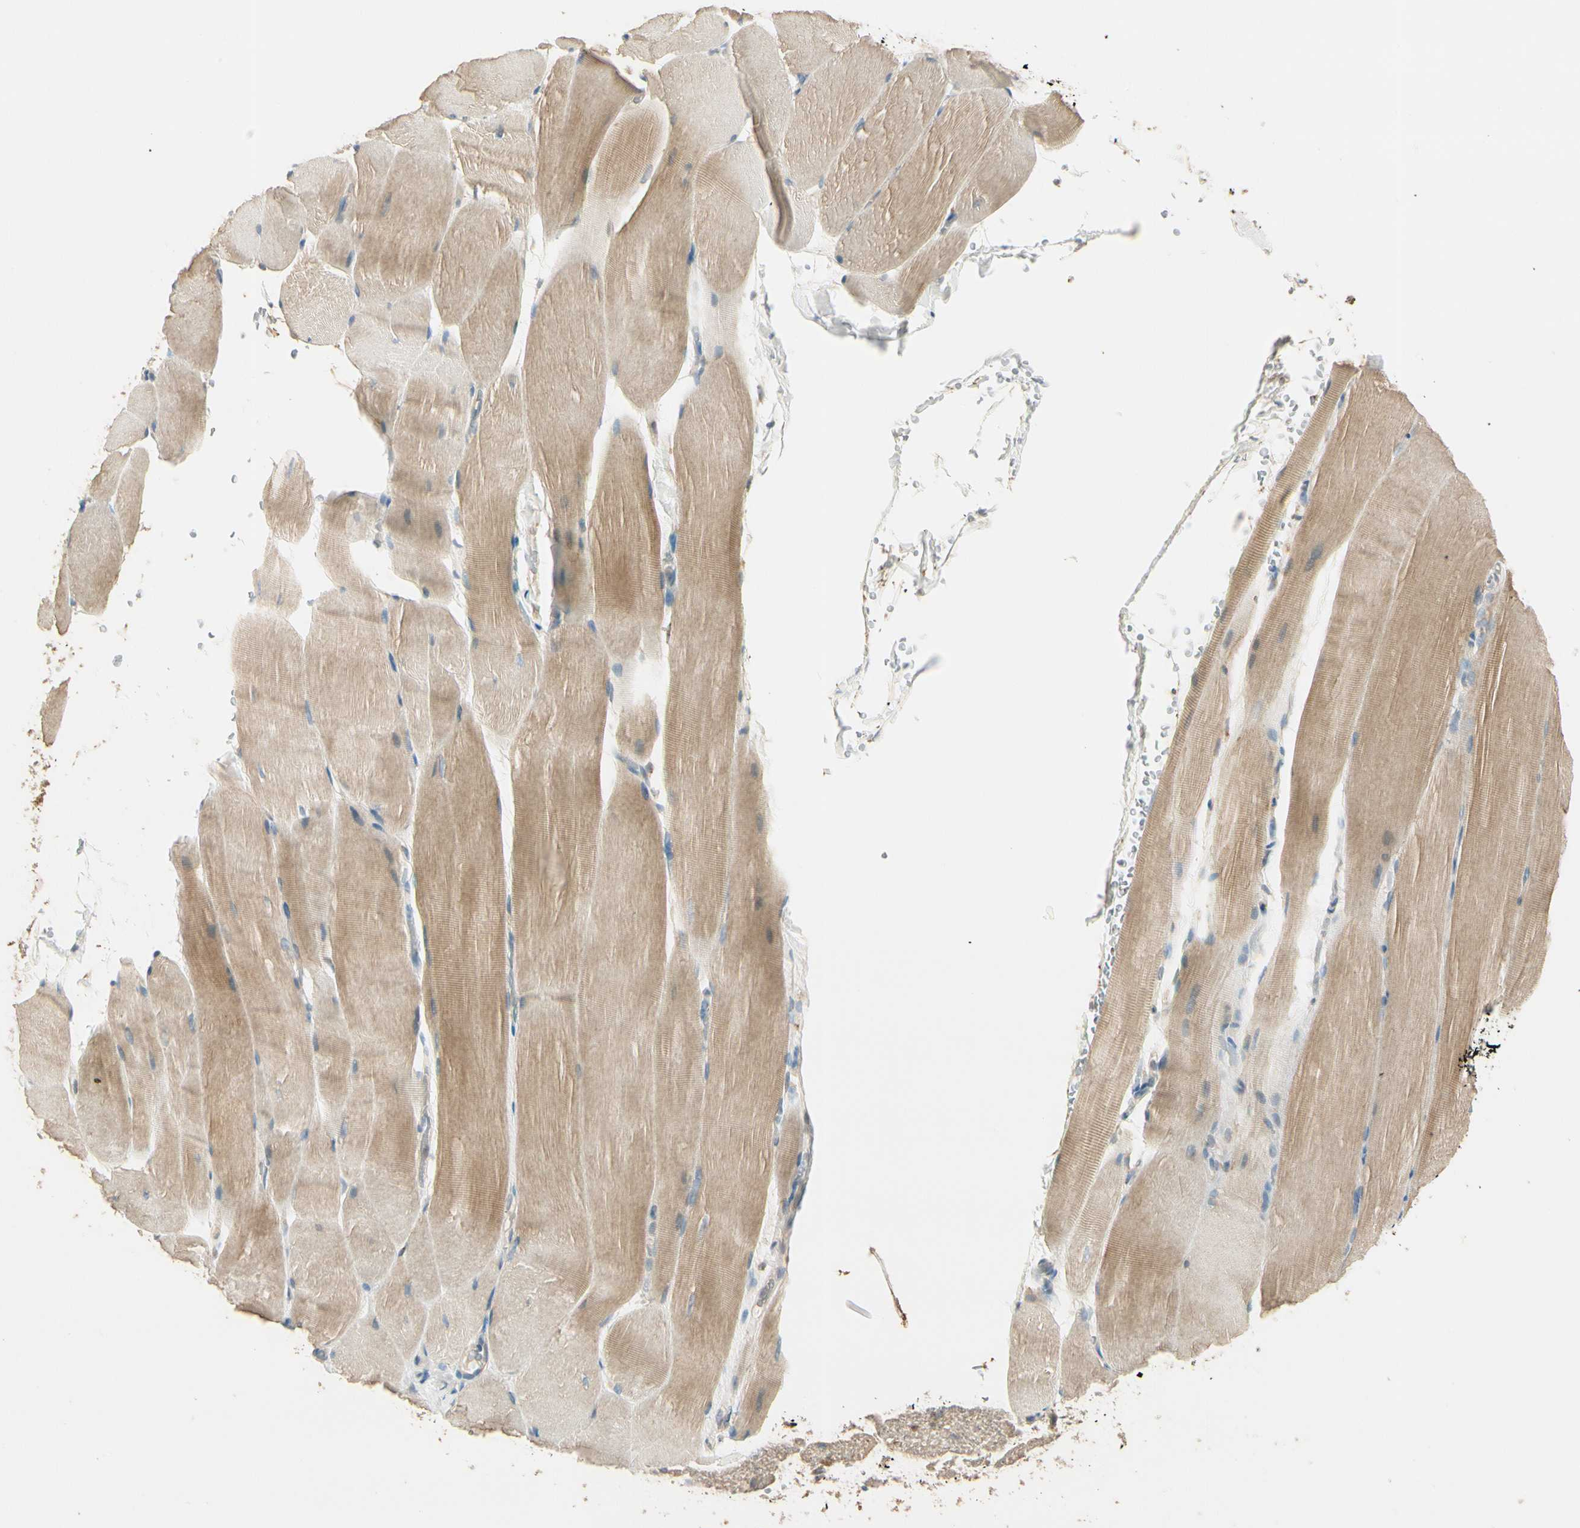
{"staining": {"intensity": "weak", "quantity": ">75%", "location": "cytoplasmic/membranous"}, "tissue": "skeletal muscle", "cell_type": "Myocytes", "image_type": "normal", "snomed": [{"axis": "morphology", "description": "Normal tissue, NOS"}, {"axis": "topography", "description": "Skeletal muscle"}, {"axis": "topography", "description": "Parathyroid gland"}], "caption": "Immunohistochemistry (DAB) staining of benign skeletal muscle shows weak cytoplasmic/membranous protein positivity in about >75% of myocytes.", "gene": "PLXNA1", "patient": {"sex": "female", "age": 37}}